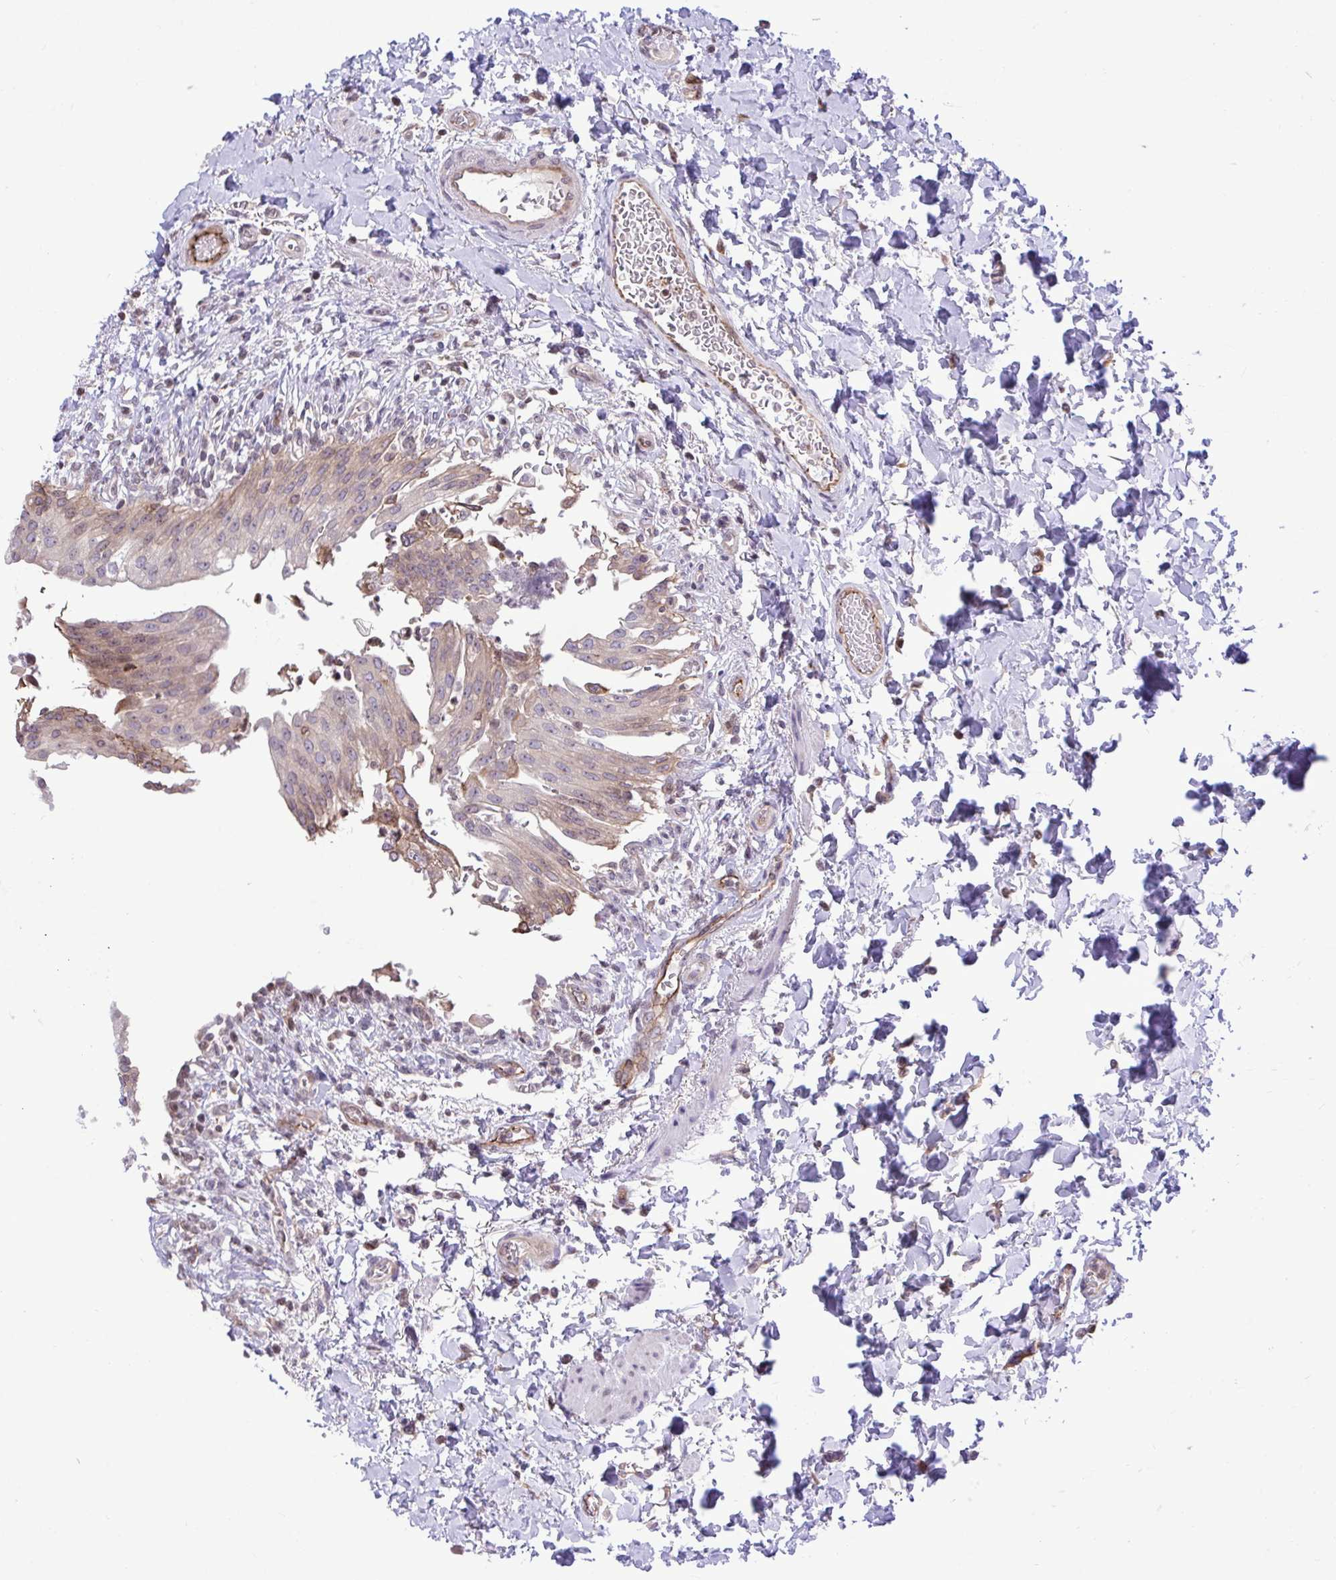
{"staining": {"intensity": "moderate", "quantity": "25%-75%", "location": "cytoplasmic/membranous,nuclear"}, "tissue": "urinary bladder", "cell_type": "Urothelial cells", "image_type": "normal", "snomed": [{"axis": "morphology", "description": "Normal tissue, NOS"}, {"axis": "topography", "description": "Urinary bladder"}, {"axis": "topography", "description": "Peripheral nerve tissue"}], "caption": "IHC of benign human urinary bladder reveals medium levels of moderate cytoplasmic/membranous,nuclear staining in approximately 25%-75% of urothelial cells.", "gene": "METTL9", "patient": {"sex": "female", "age": 60}}